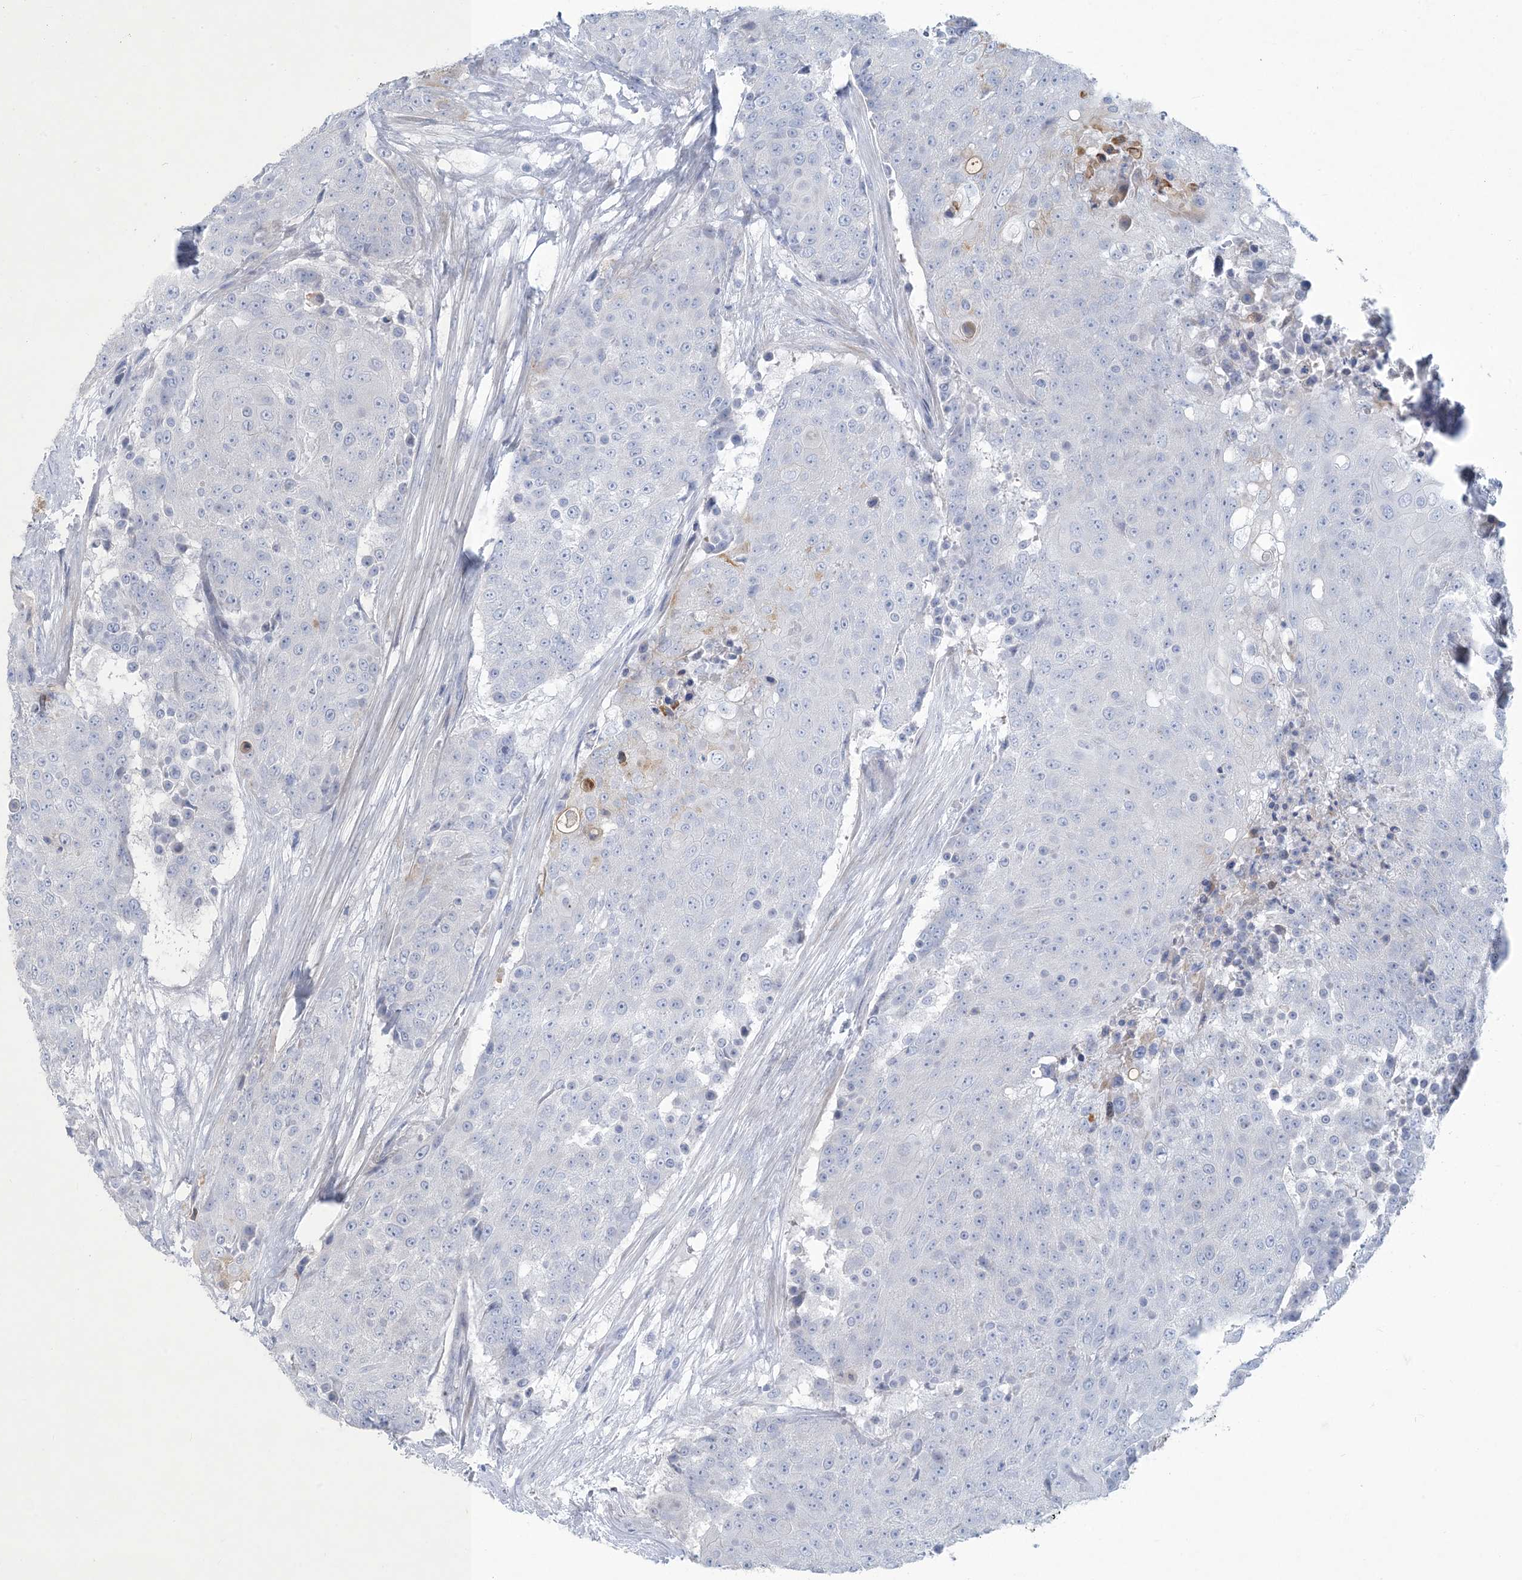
{"staining": {"intensity": "weak", "quantity": "<25%", "location": "cytoplasmic/membranous"}, "tissue": "urothelial cancer", "cell_type": "Tumor cells", "image_type": "cancer", "snomed": [{"axis": "morphology", "description": "Urothelial carcinoma, High grade"}, {"axis": "topography", "description": "Urinary bladder"}], "caption": "Micrograph shows no protein expression in tumor cells of urothelial cancer tissue.", "gene": "MOXD1", "patient": {"sex": "female", "age": 63}}